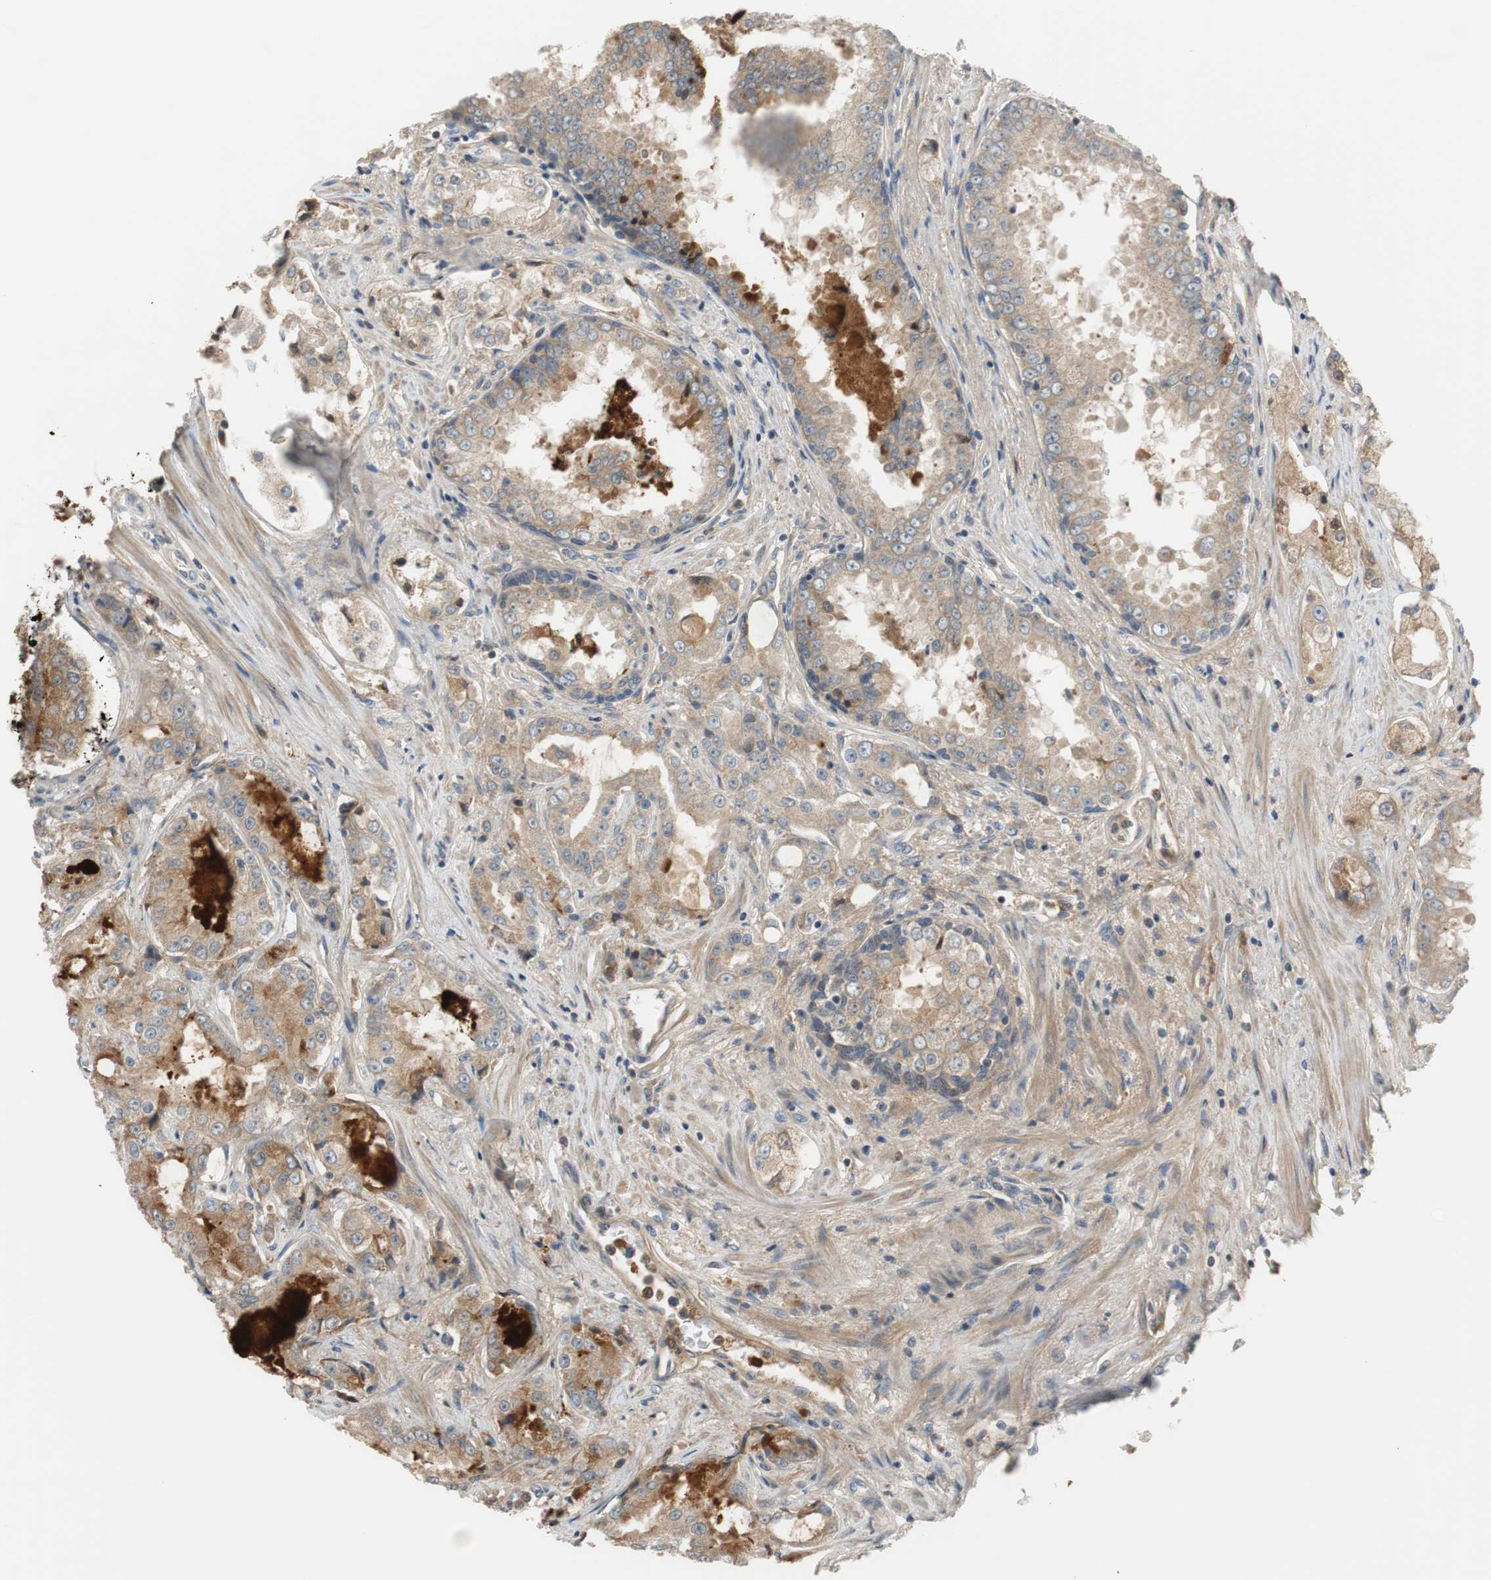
{"staining": {"intensity": "weak", "quantity": ">75%", "location": "cytoplasmic/membranous"}, "tissue": "prostate cancer", "cell_type": "Tumor cells", "image_type": "cancer", "snomed": [{"axis": "morphology", "description": "Adenocarcinoma, High grade"}, {"axis": "topography", "description": "Prostate"}], "caption": "Brown immunohistochemical staining in human high-grade adenocarcinoma (prostate) demonstrates weak cytoplasmic/membranous expression in approximately >75% of tumor cells.", "gene": "C4A", "patient": {"sex": "male", "age": 73}}